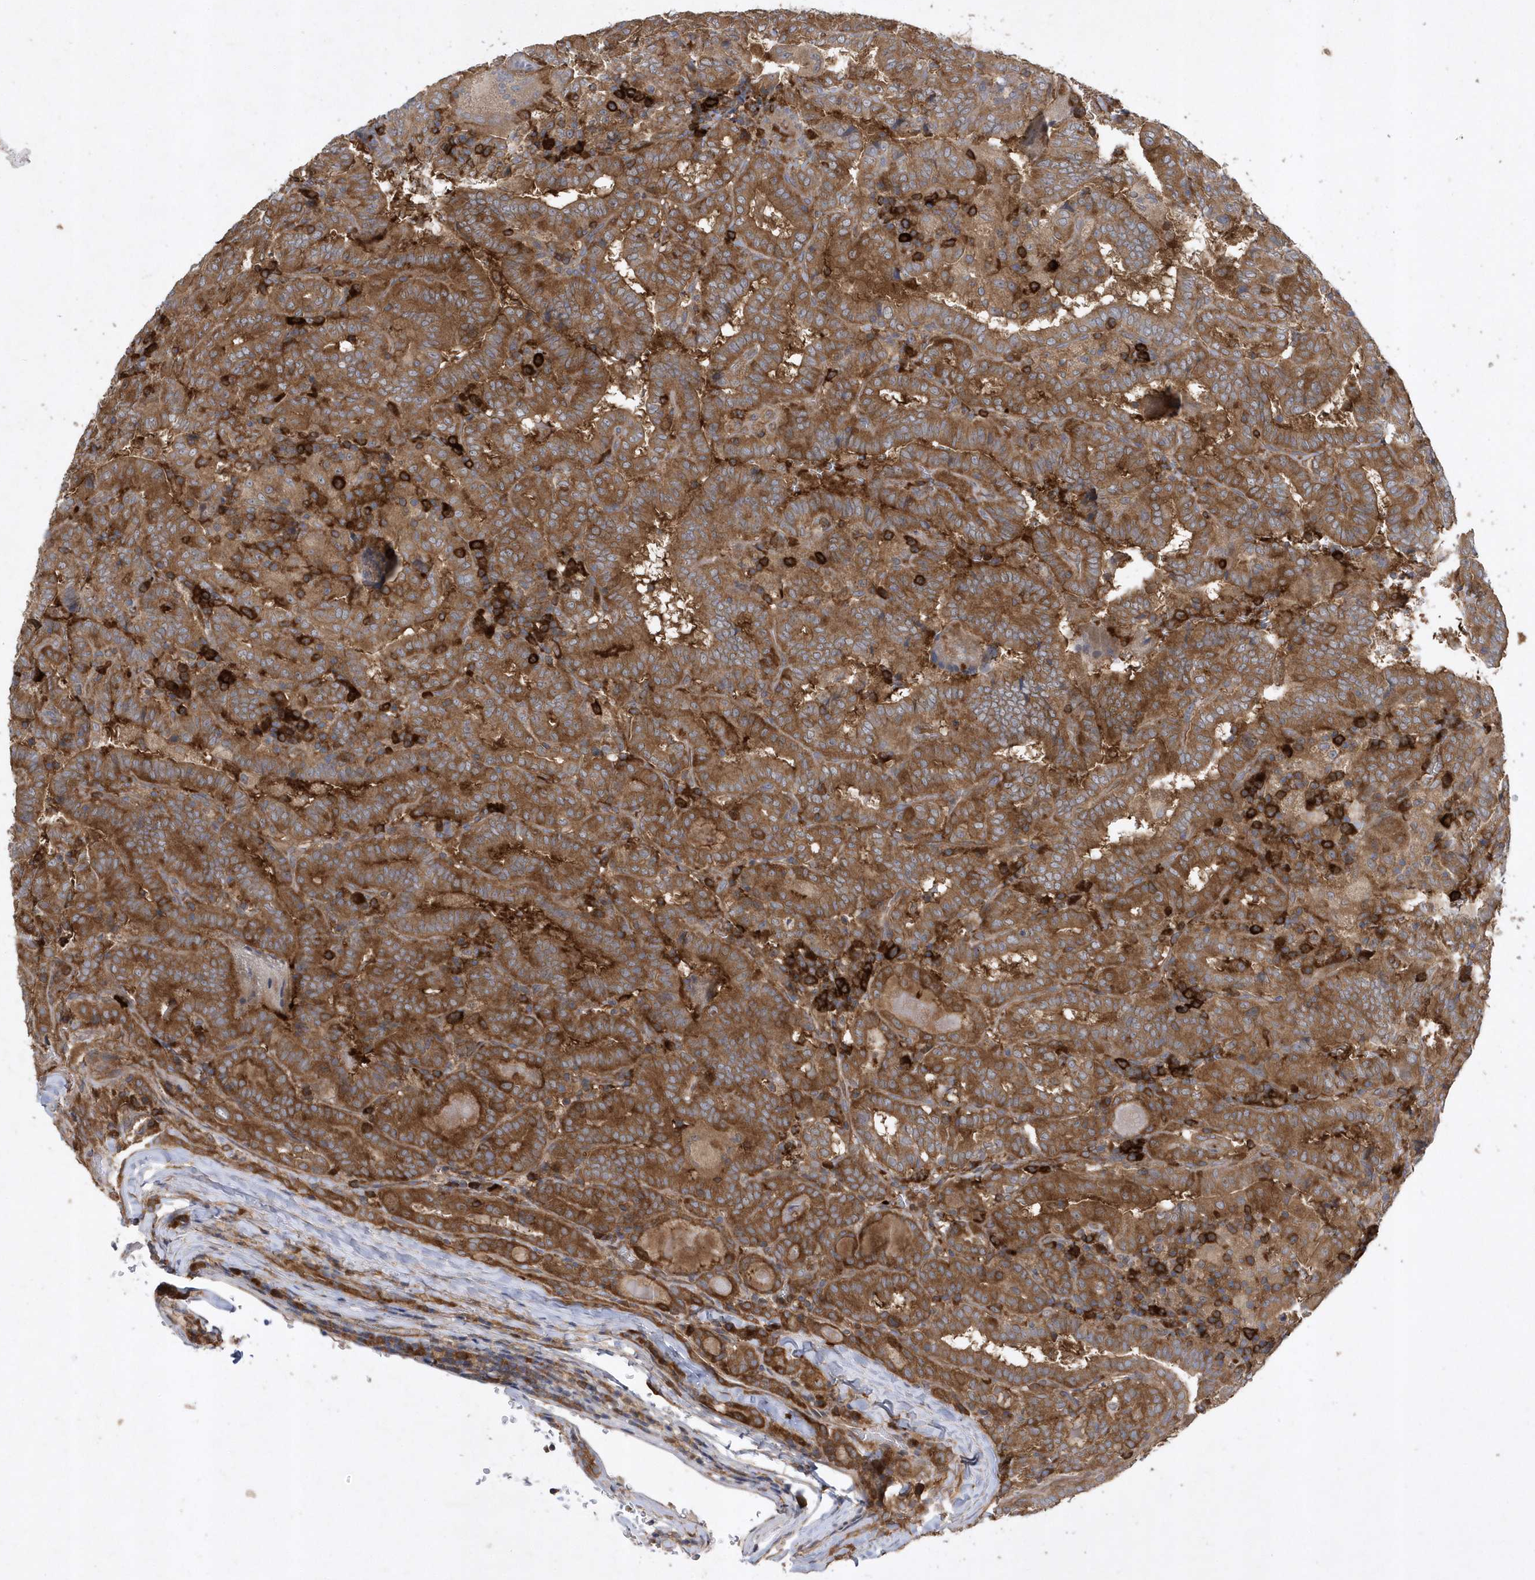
{"staining": {"intensity": "moderate", "quantity": ">75%", "location": "cytoplasmic/membranous"}, "tissue": "thyroid cancer", "cell_type": "Tumor cells", "image_type": "cancer", "snomed": [{"axis": "morphology", "description": "Papillary adenocarcinoma, NOS"}, {"axis": "topography", "description": "Thyroid gland"}], "caption": "The image exhibits immunohistochemical staining of thyroid cancer (papillary adenocarcinoma). There is moderate cytoplasmic/membranous positivity is present in approximately >75% of tumor cells. Using DAB (brown) and hematoxylin (blue) stains, captured at high magnification using brightfield microscopy.", "gene": "PAICS", "patient": {"sex": "female", "age": 72}}